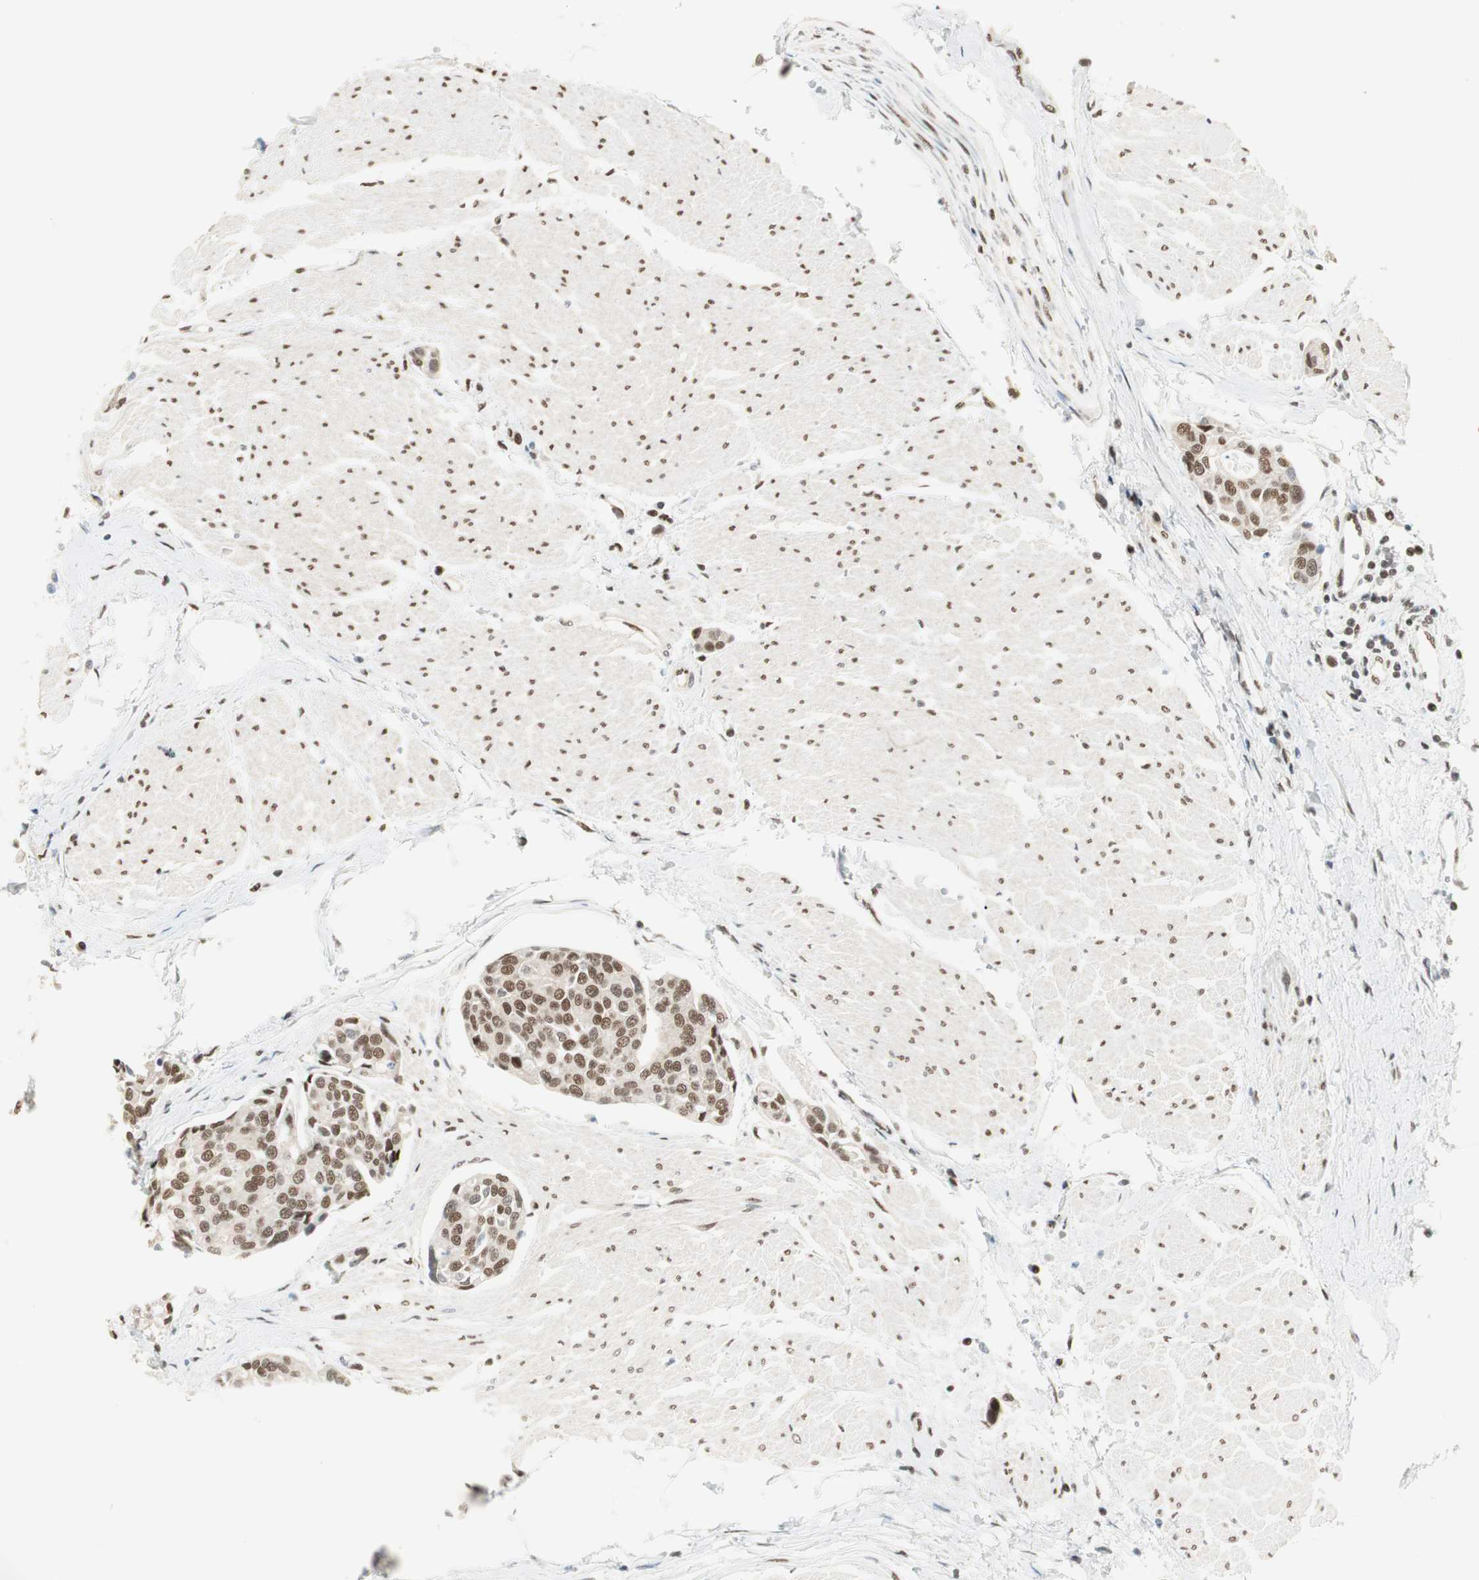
{"staining": {"intensity": "moderate", "quantity": ">75%", "location": "nuclear"}, "tissue": "urothelial cancer", "cell_type": "Tumor cells", "image_type": "cancer", "snomed": [{"axis": "morphology", "description": "Urothelial carcinoma, High grade"}, {"axis": "topography", "description": "Urinary bladder"}], "caption": "The immunohistochemical stain shows moderate nuclear expression in tumor cells of urothelial cancer tissue.", "gene": "ZBTB17", "patient": {"sex": "male", "age": 78}}